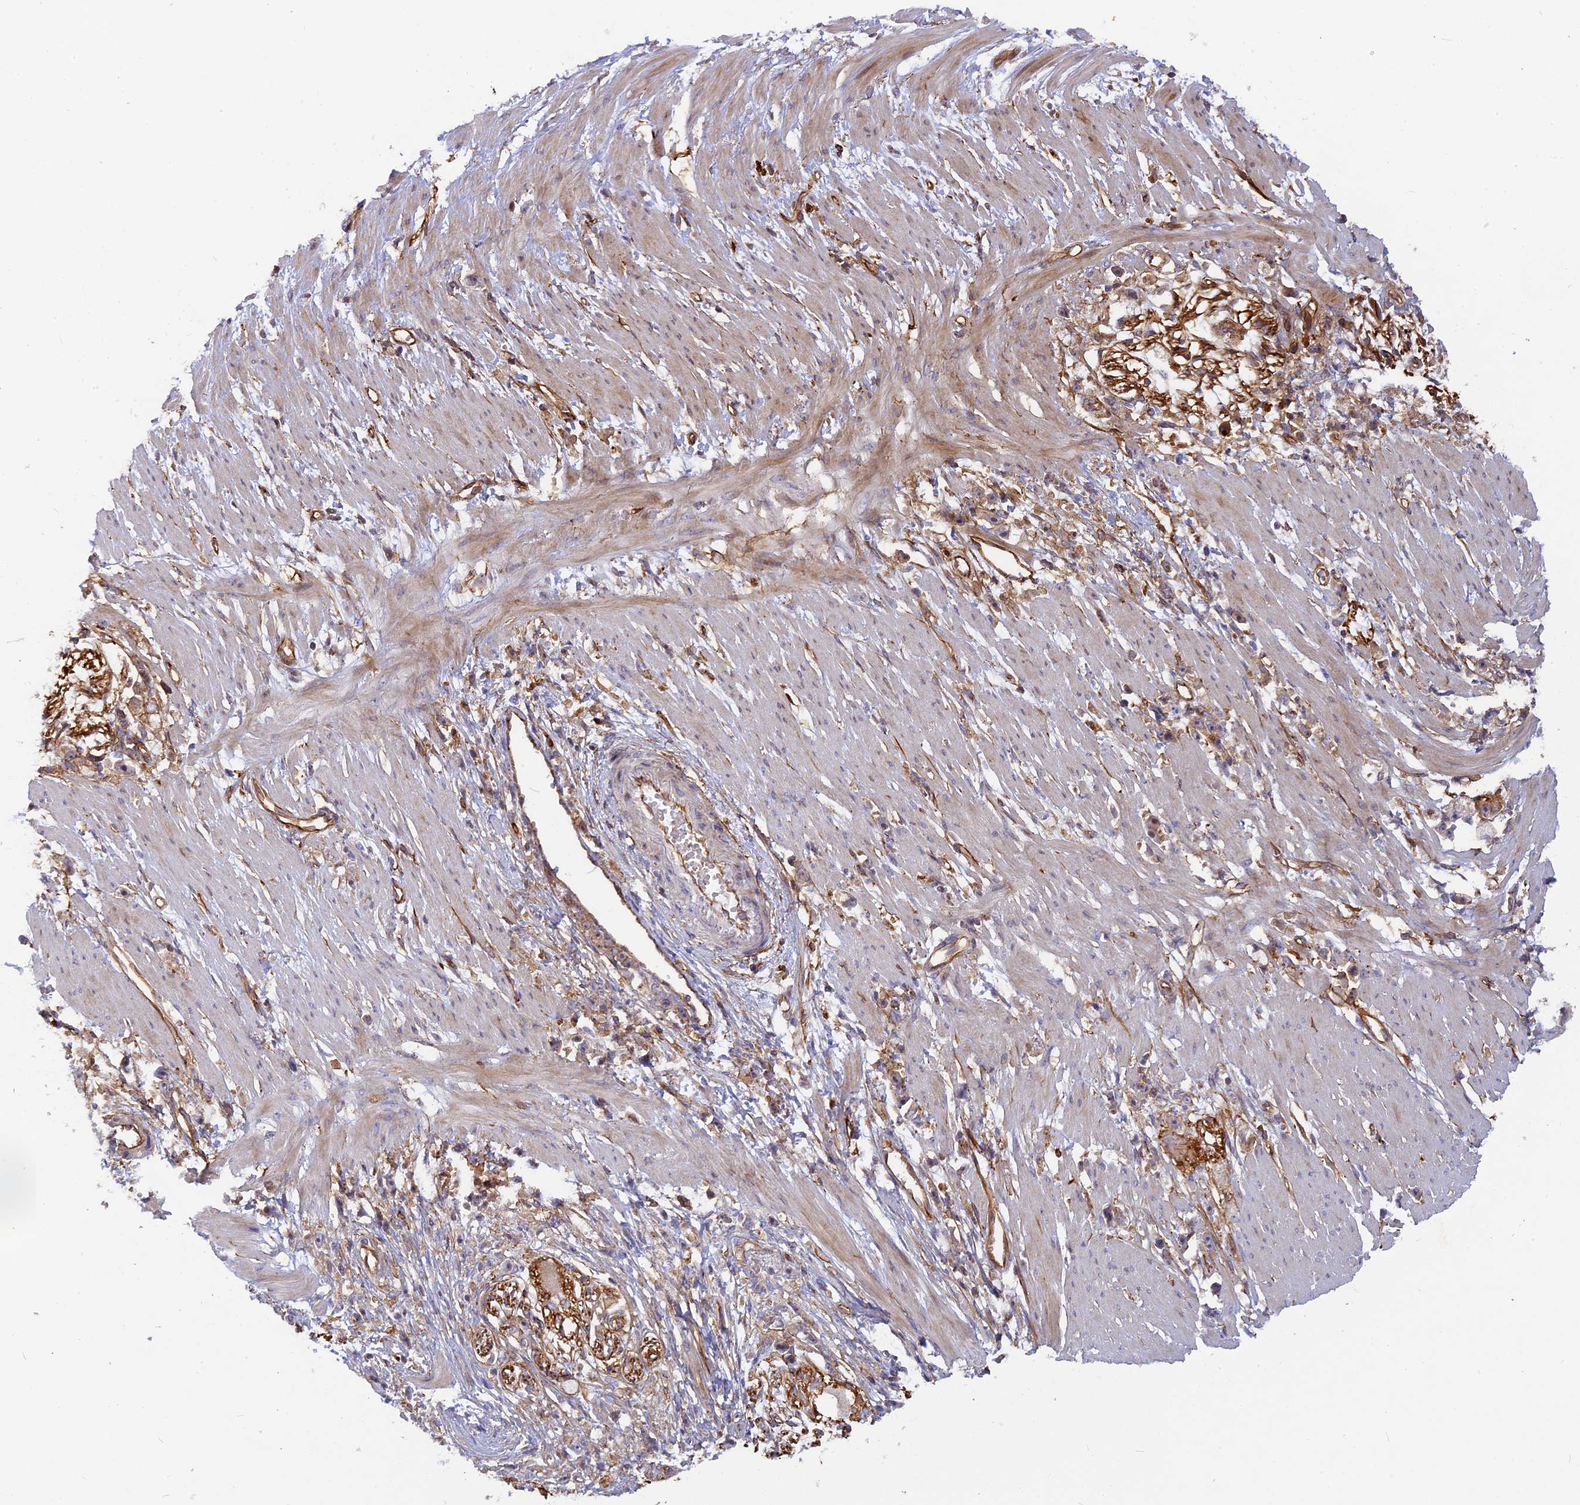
{"staining": {"intensity": "moderate", "quantity": "25%-75%", "location": "cytoplasmic/membranous"}, "tissue": "stomach cancer", "cell_type": "Tumor cells", "image_type": "cancer", "snomed": [{"axis": "morphology", "description": "Adenocarcinoma, NOS"}, {"axis": "topography", "description": "Stomach"}], "caption": "Protein staining exhibits moderate cytoplasmic/membranous expression in approximately 25%-75% of tumor cells in adenocarcinoma (stomach).", "gene": "CNBD2", "patient": {"sex": "female", "age": 59}}